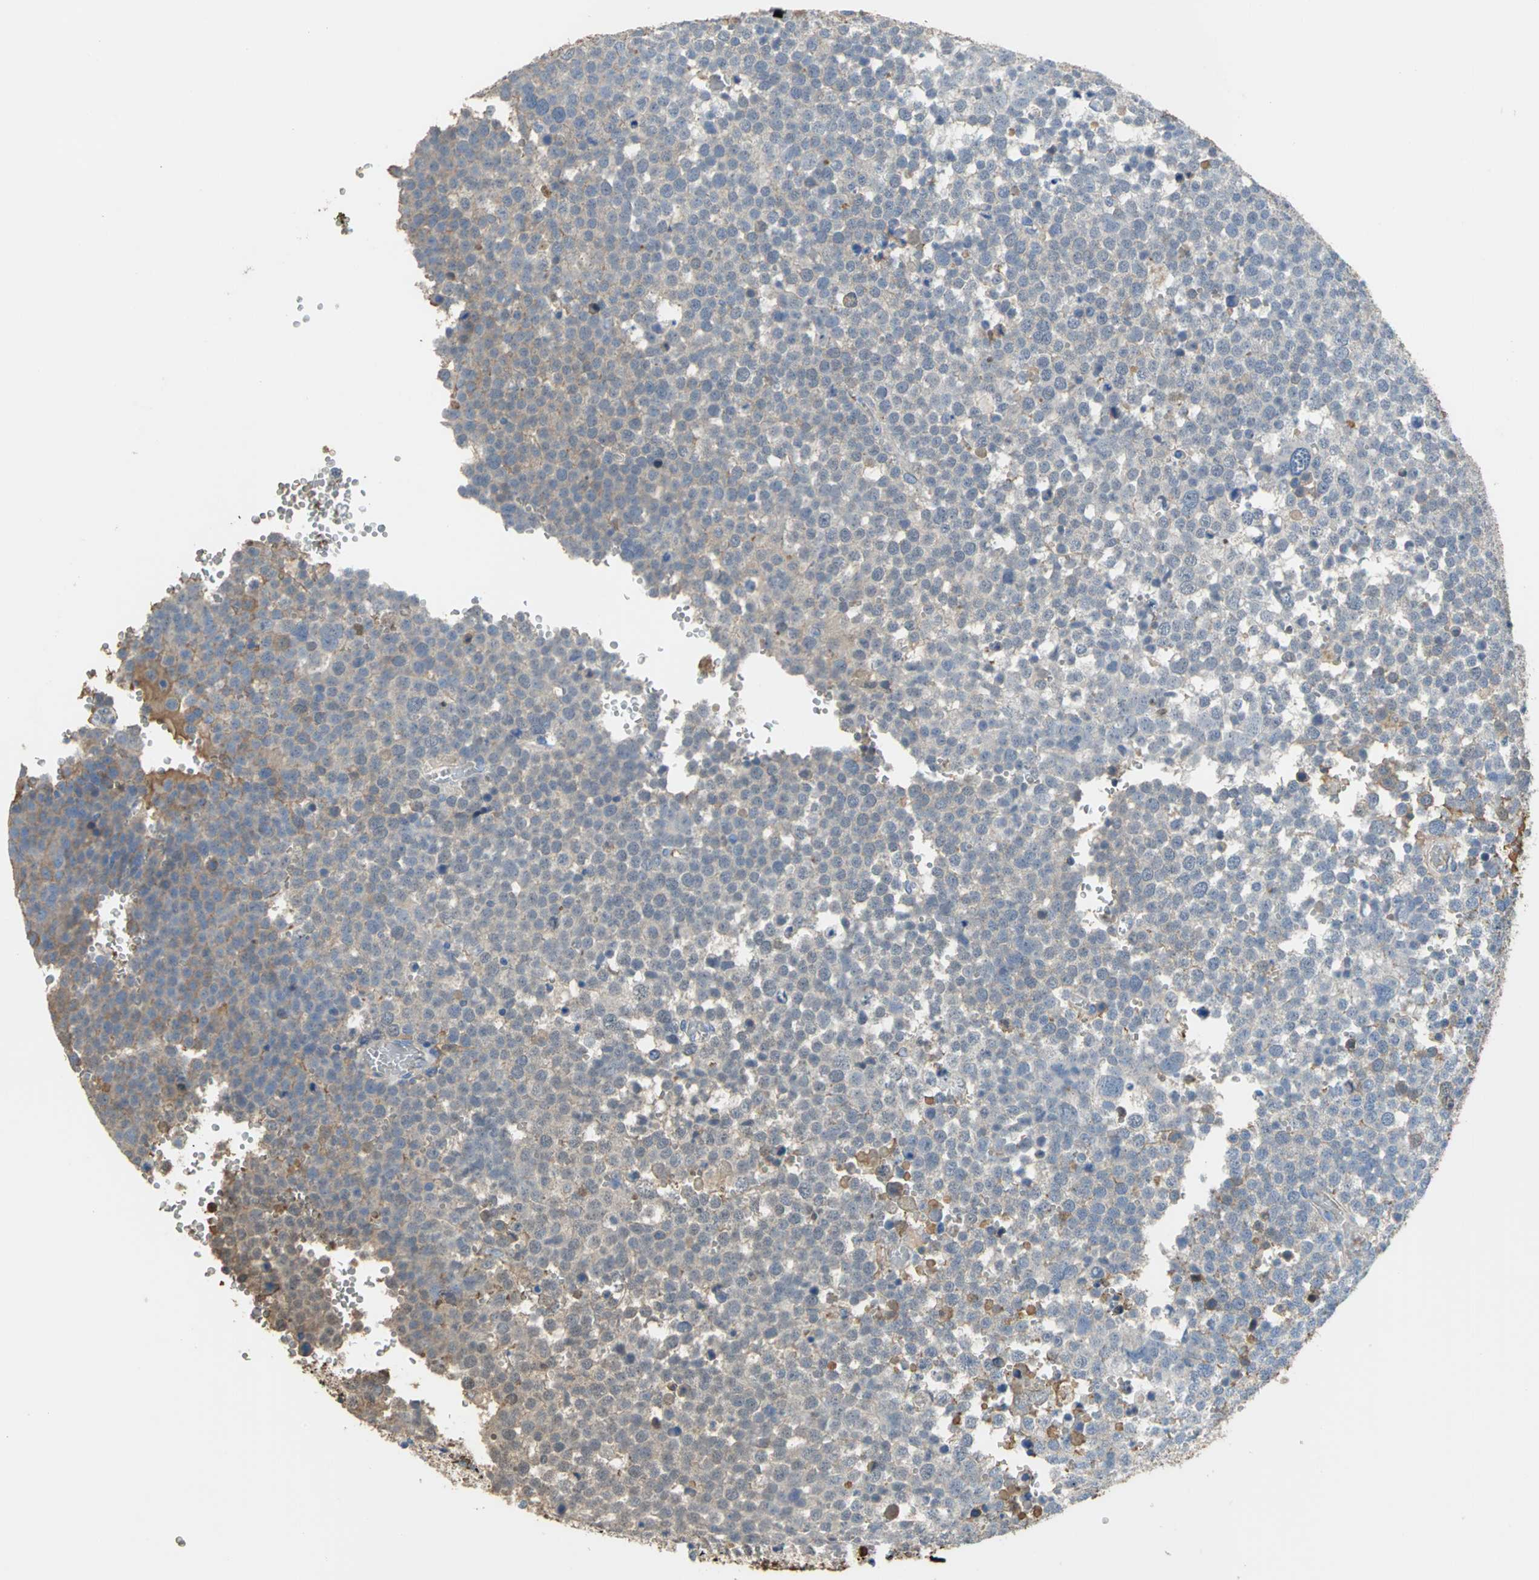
{"staining": {"intensity": "moderate", "quantity": ">75%", "location": "cytoplasmic/membranous"}, "tissue": "testis cancer", "cell_type": "Tumor cells", "image_type": "cancer", "snomed": [{"axis": "morphology", "description": "Seminoma, NOS"}, {"axis": "topography", "description": "Testis"}], "caption": "Protein staining reveals moderate cytoplasmic/membranous staining in approximately >75% of tumor cells in testis cancer (seminoma).", "gene": "GYG2", "patient": {"sex": "male", "age": 71}}